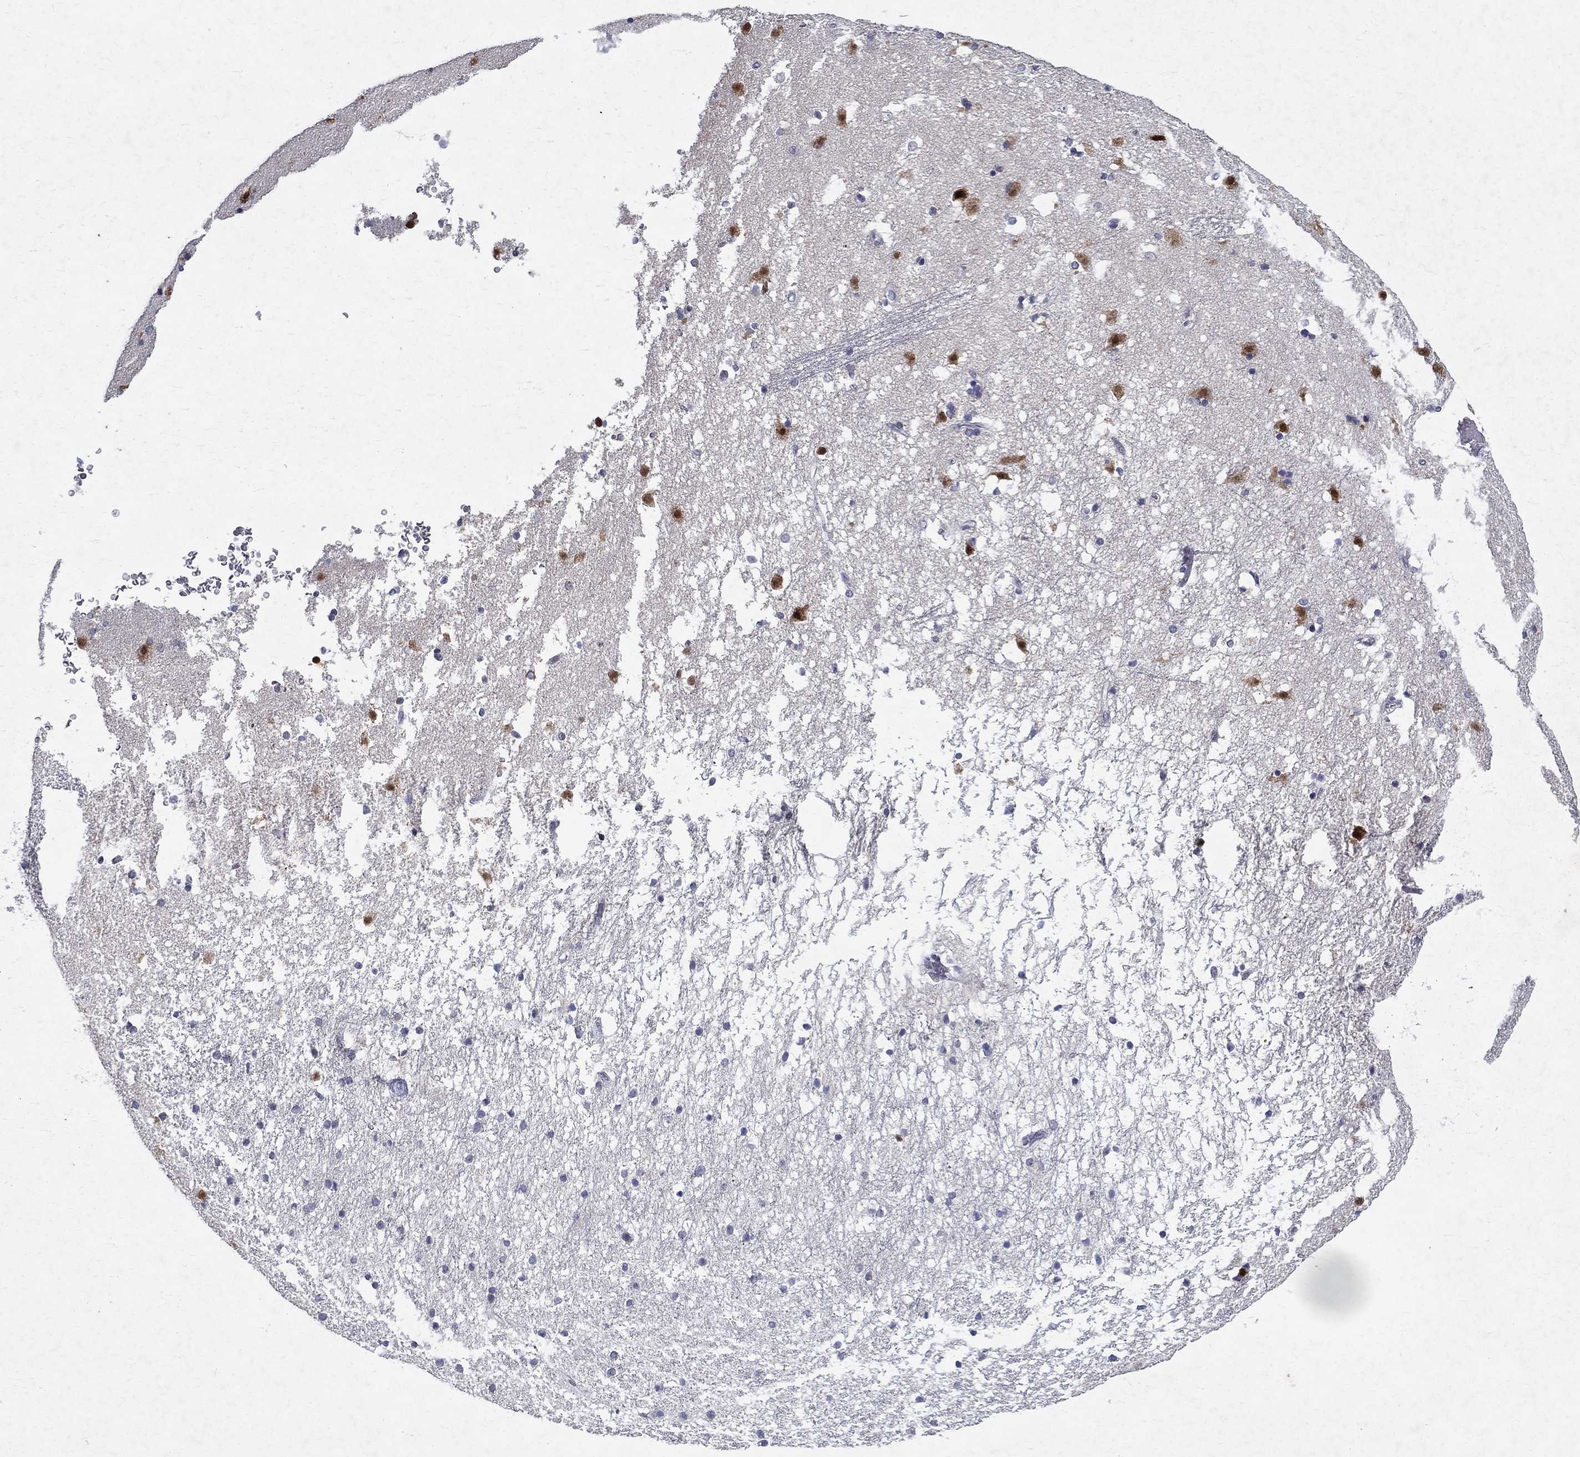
{"staining": {"intensity": "negative", "quantity": "none", "location": "none"}, "tissue": "caudate", "cell_type": "Glial cells", "image_type": "normal", "snomed": [{"axis": "morphology", "description": "Normal tissue, NOS"}, {"axis": "topography", "description": "Lateral ventricle wall"}], "caption": "Immunohistochemistry micrograph of benign caudate: human caudate stained with DAB (3,3'-diaminobenzidine) exhibits no significant protein staining in glial cells. (Immunohistochemistry, brightfield microscopy, high magnification).", "gene": "RBFOX1", "patient": {"sex": "female", "age": 71}}